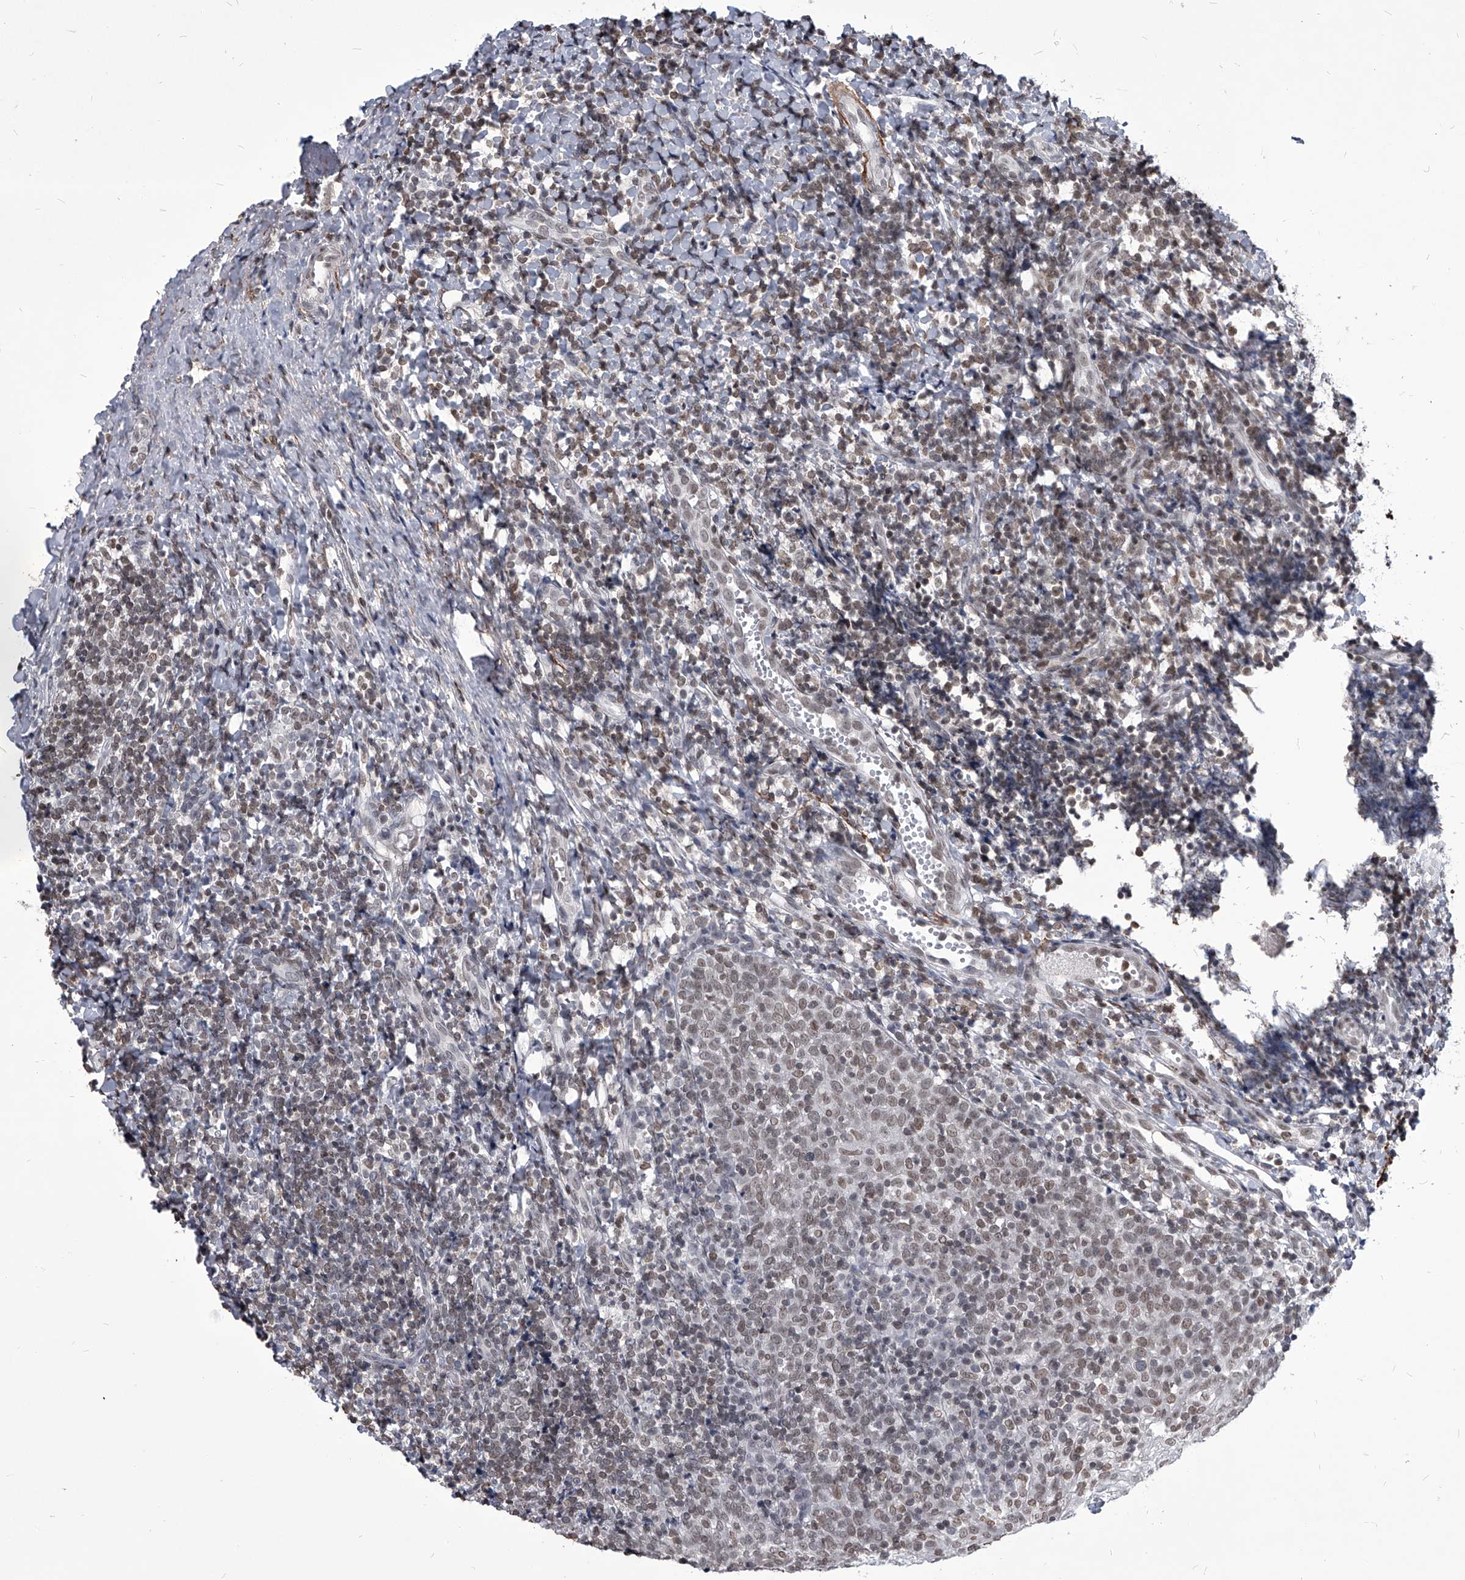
{"staining": {"intensity": "negative", "quantity": "none", "location": "none"}, "tissue": "tonsil", "cell_type": "Germinal center cells", "image_type": "normal", "snomed": [{"axis": "morphology", "description": "Normal tissue, NOS"}, {"axis": "topography", "description": "Tonsil"}], "caption": "Germinal center cells are negative for brown protein staining in normal tonsil.", "gene": "PPIL4", "patient": {"sex": "female", "age": 19}}